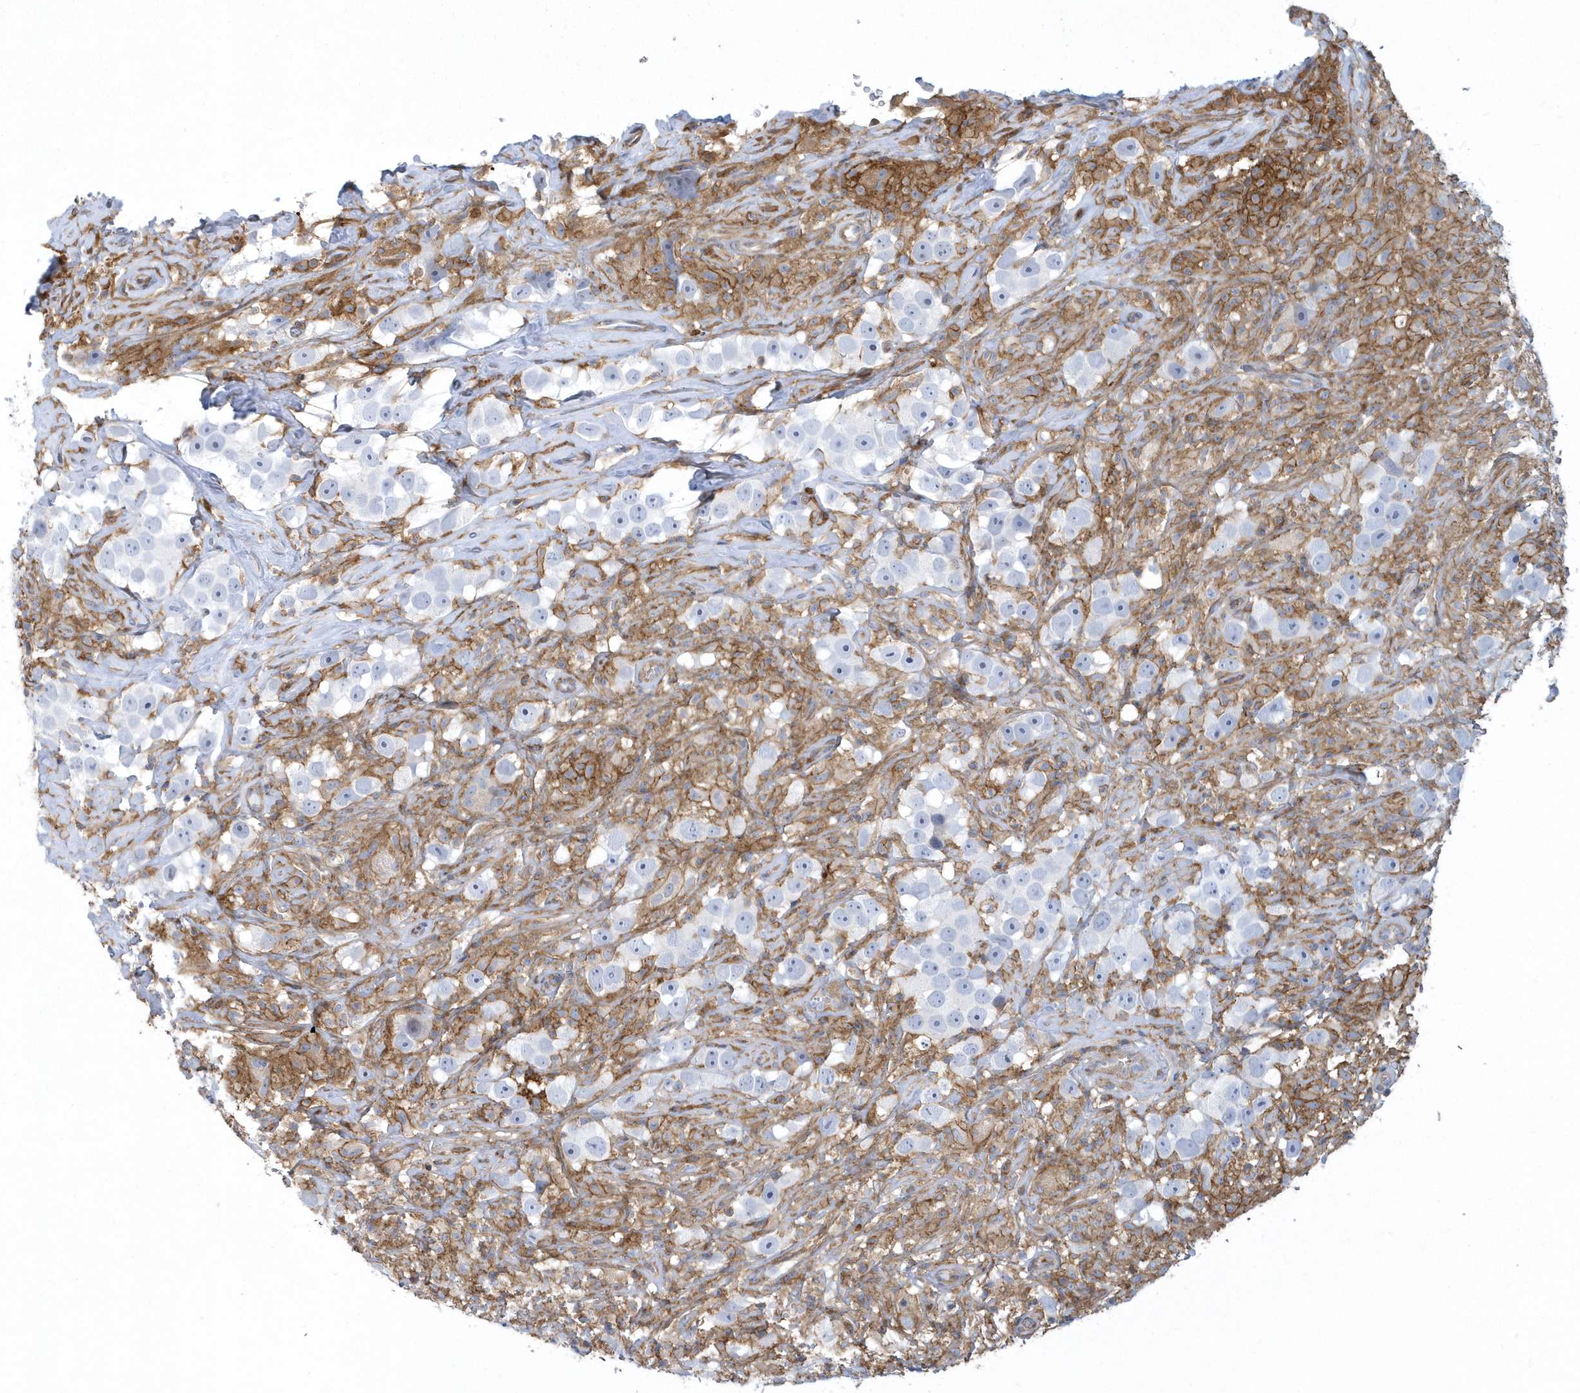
{"staining": {"intensity": "negative", "quantity": "none", "location": "none"}, "tissue": "testis cancer", "cell_type": "Tumor cells", "image_type": "cancer", "snomed": [{"axis": "morphology", "description": "Seminoma, NOS"}, {"axis": "topography", "description": "Testis"}], "caption": "An immunohistochemistry (IHC) photomicrograph of testis cancer (seminoma) is shown. There is no staining in tumor cells of testis cancer (seminoma).", "gene": "ARAP2", "patient": {"sex": "male", "age": 49}}